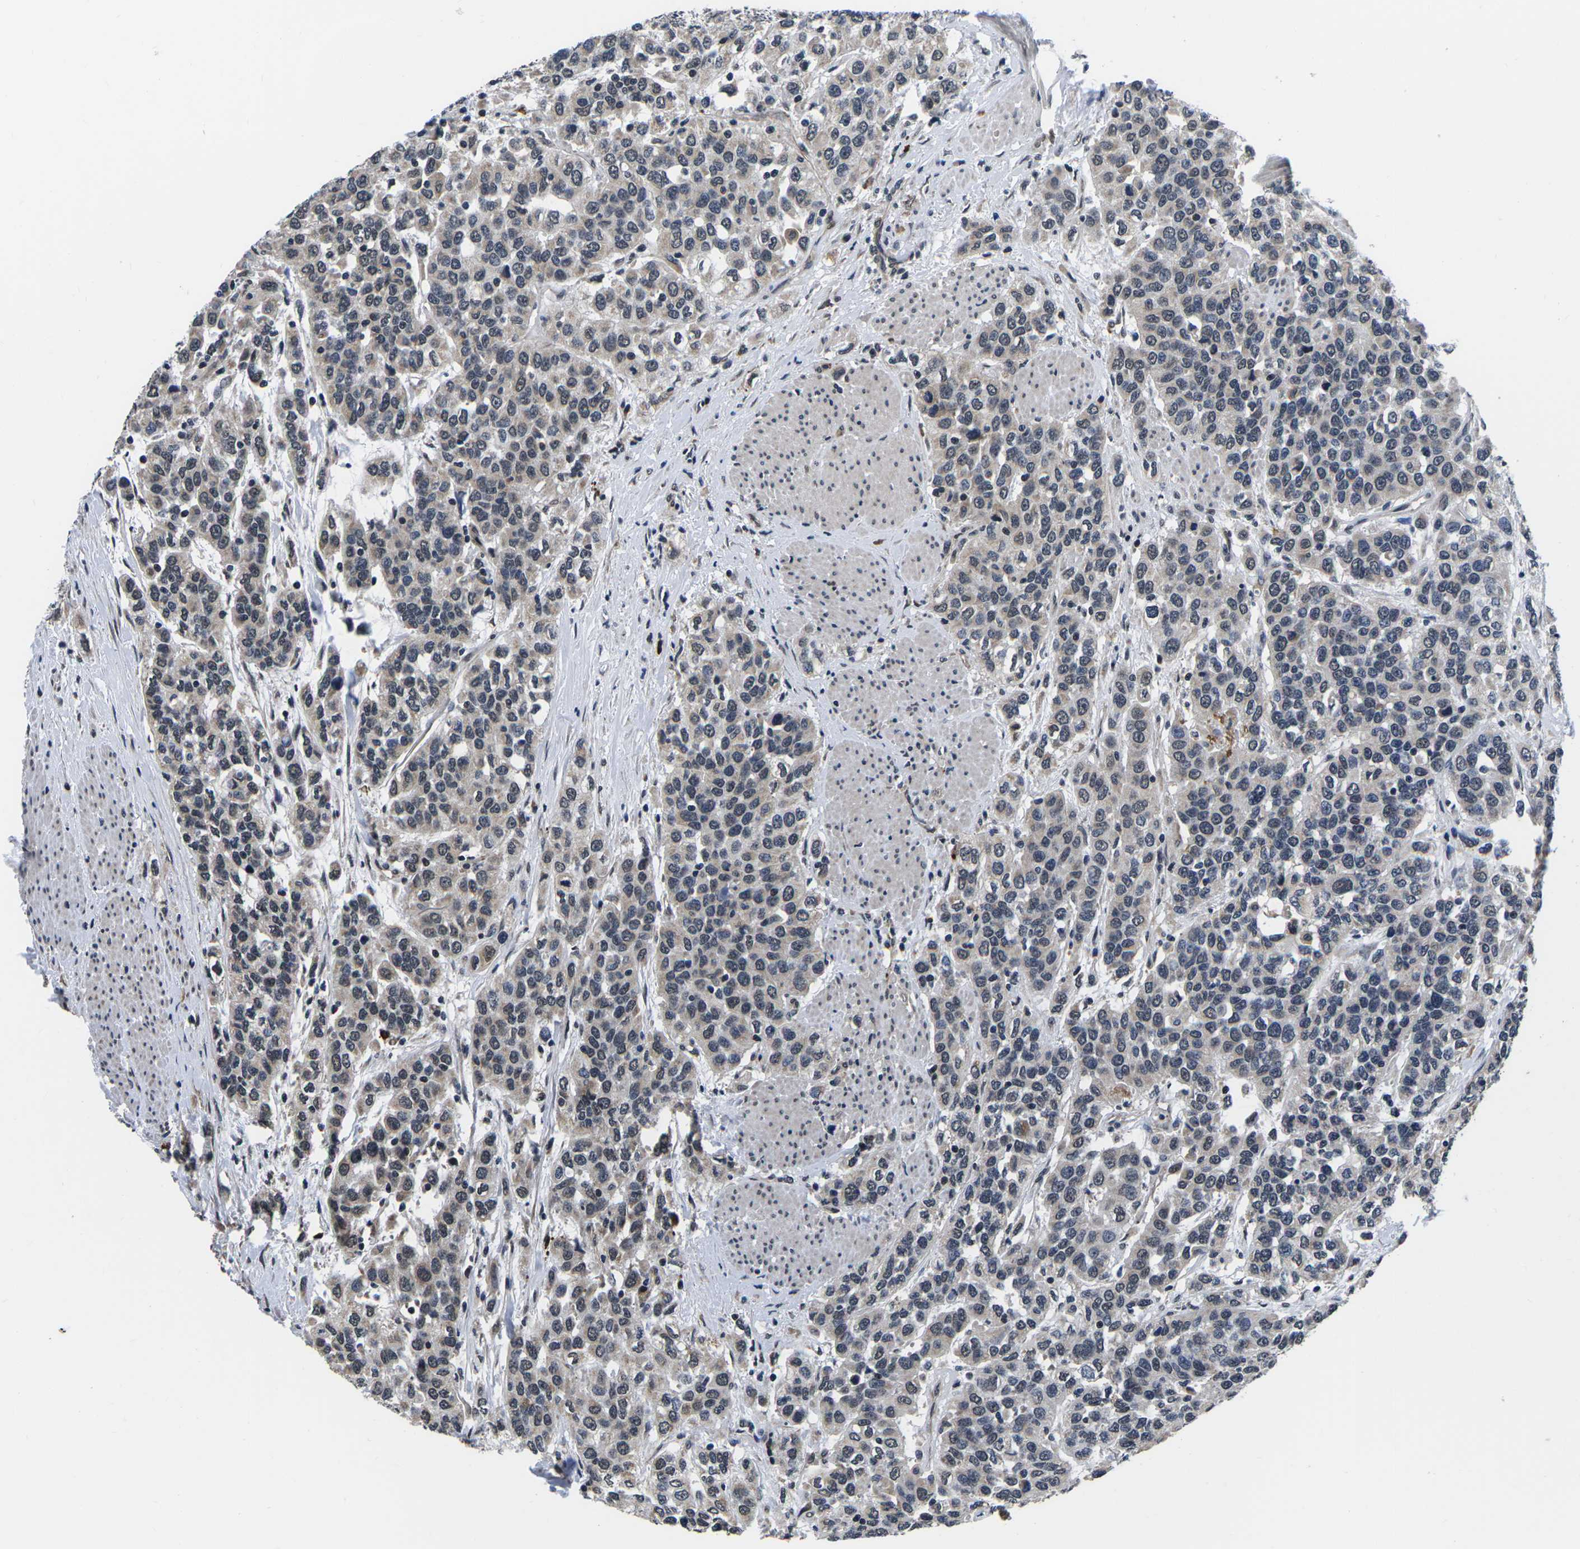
{"staining": {"intensity": "moderate", "quantity": "<25%", "location": "cytoplasmic/membranous,nuclear"}, "tissue": "urothelial cancer", "cell_type": "Tumor cells", "image_type": "cancer", "snomed": [{"axis": "morphology", "description": "Urothelial carcinoma, High grade"}, {"axis": "topography", "description": "Urinary bladder"}], "caption": "Protein staining by immunohistochemistry (IHC) displays moderate cytoplasmic/membranous and nuclear expression in about <25% of tumor cells in urothelial carcinoma (high-grade).", "gene": "CCNE1", "patient": {"sex": "female", "age": 80}}